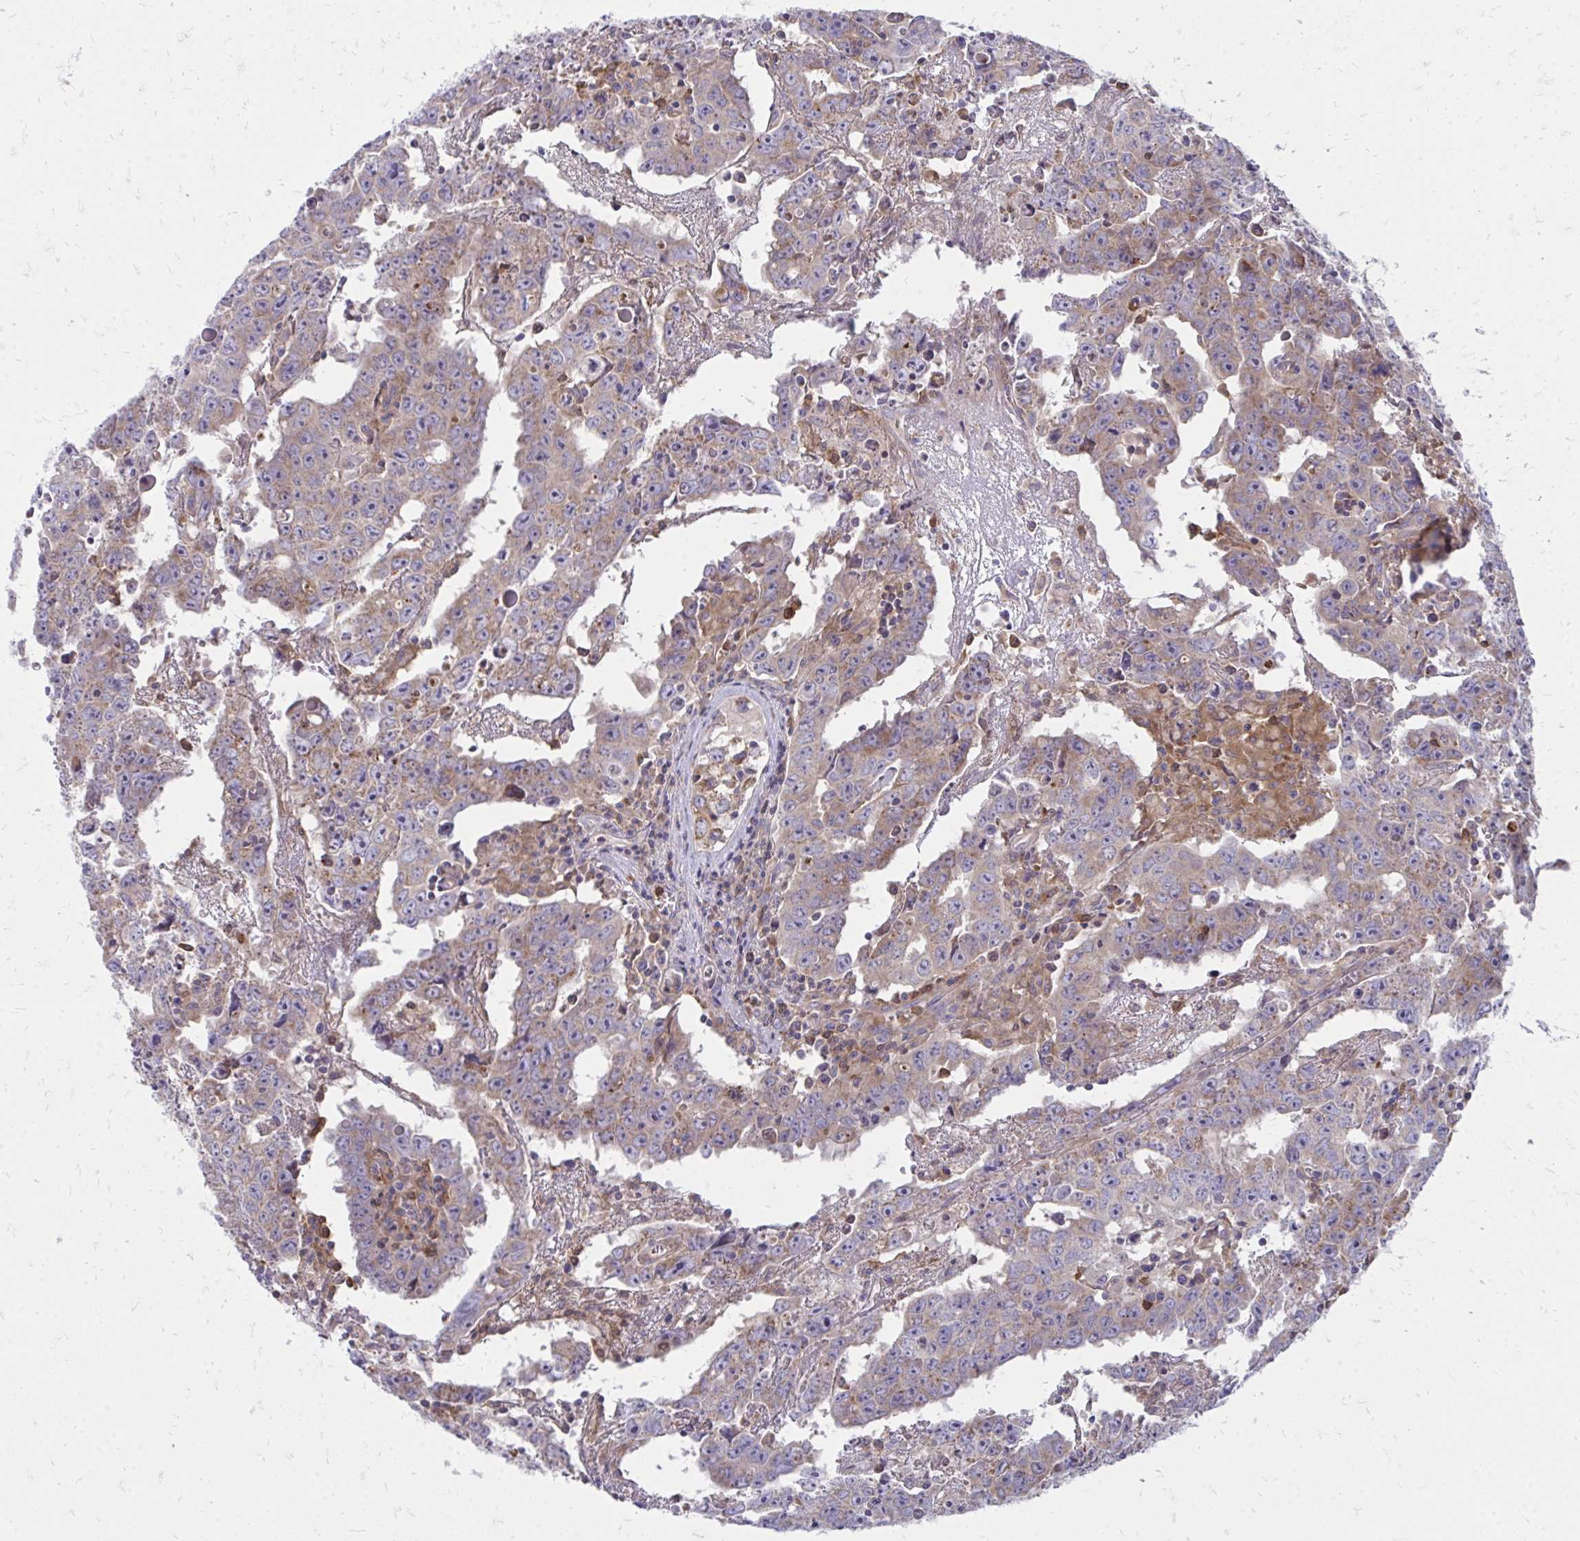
{"staining": {"intensity": "weak", "quantity": "25%-75%", "location": "cytoplasmic/membranous"}, "tissue": "testis cancer", "cell_type": "Tumor cells", "image_type": "cancer", "snomed": [{"axis": "morphology", "description": "Carcinoma, Embryonal, NOS"}, {"axis": "topography", "description": "Testis"}], "caption": "Protein expression analysis of embryonal carcinoma (testis) shows weak cytoplasmic/membranous staining in approximately 25%-75% of tumor cells. Ihc stains the protein of interest in brown and the nuclei are stained blue.", "gene": "ASAP1", "patient": {"sex": "male", "age": 22}}